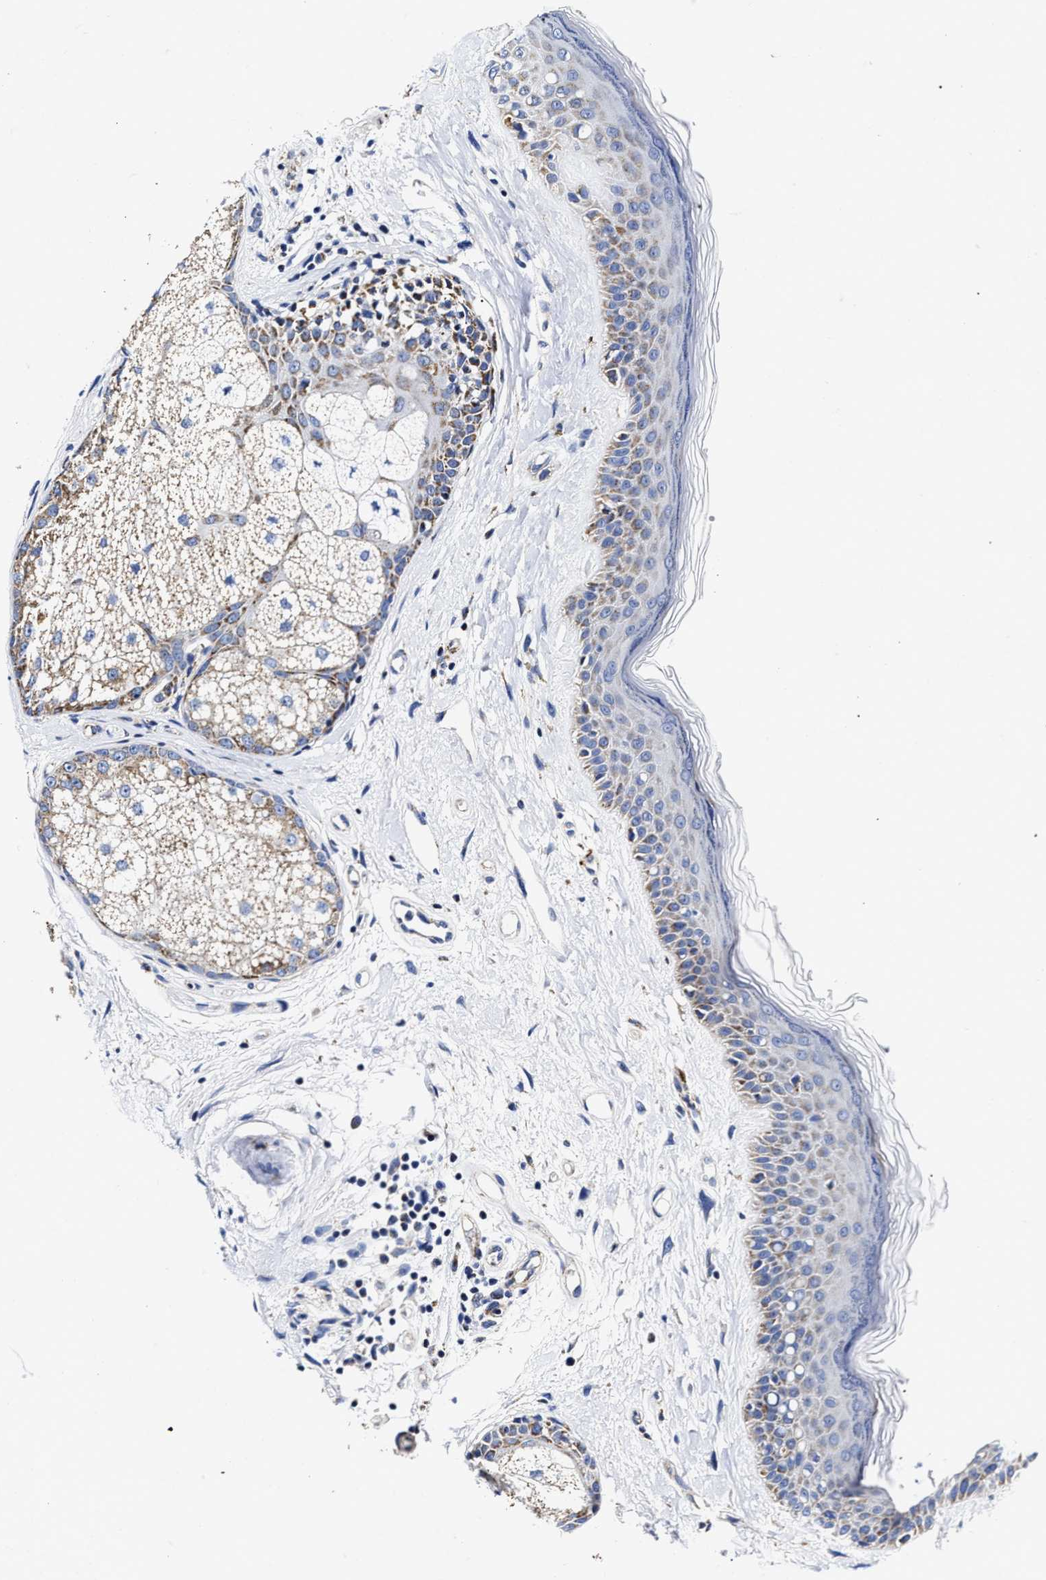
{"staining": {"intensity": "moderate", "quantity": "25%-75%", "location": "cytoplasmic/membranous"}, "tissue": "oral mucosa", "cell_type": "Squamous epithelial cells", "image_type": "normal", "snomed": [{"axis": "morphology", "description": "Normal tissue, NOS"}, {"axis": "topography", "description": "Skin"}, {"axis": "topography", "description": "Oral tissue"}], "caption": "Immunohistochemical staining of unremarkable oral mucosa shows 25%-75% levels of moderate cytoplasmic/membranous protein expression in about 25%-75% of squamous epithelial cells.", "gene": "HINT2", "patient": {"sex": "male", "age": 84}}